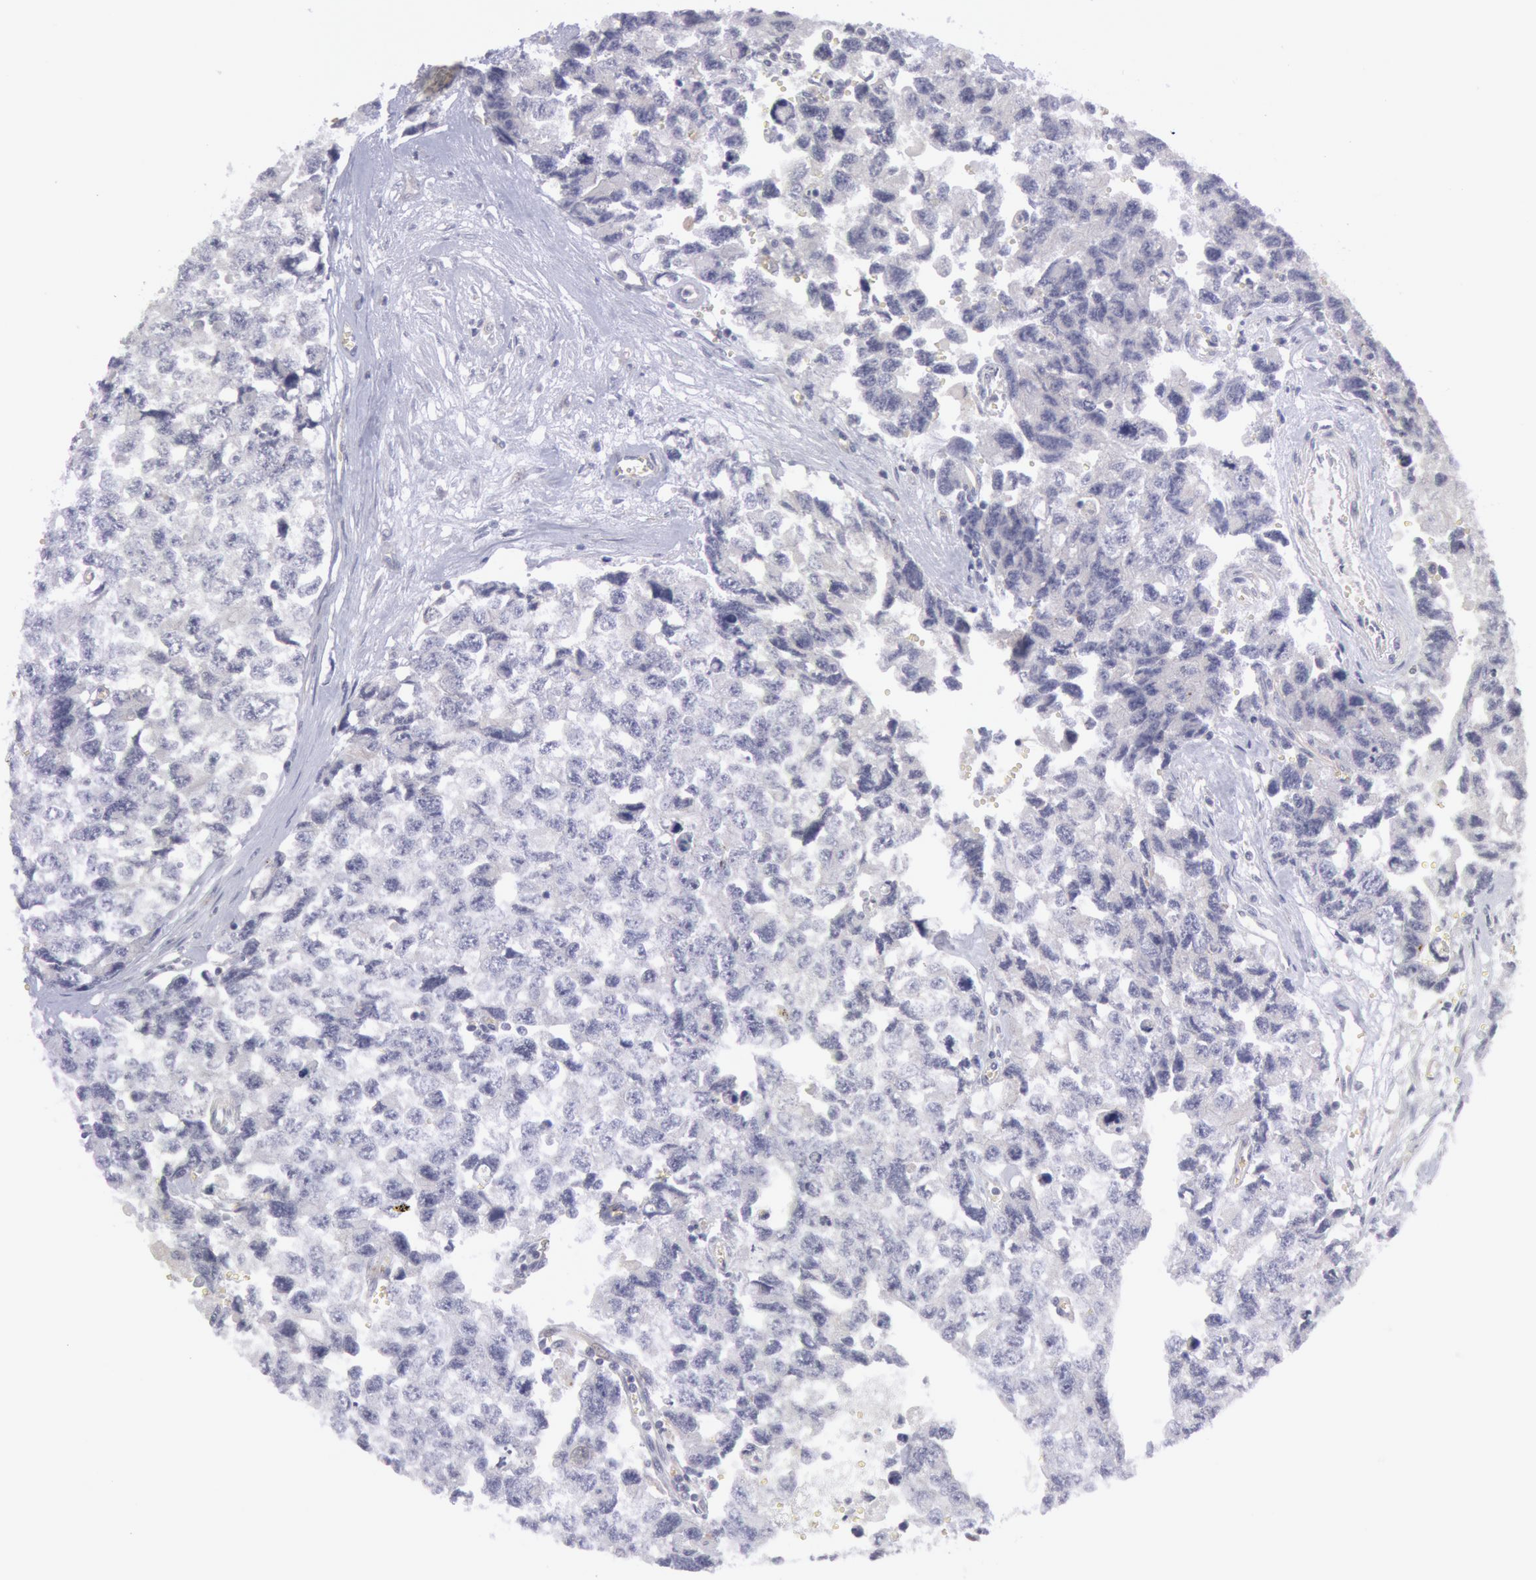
{"staining": {"intensity": "negative", "quantity": "none", "location": "none"}, "tissue": "testis cancer", "cell_type": "Tumor cells", "image_type": "cancer", "snomed": [{"axis": "morphology", "description": "Carcinoma, Embryonal, NOS"}, {"axis": "topography", "description": "Testis"}], "caption": "Tumor cells are negative for protein expression in human testis cancer.", "gene": "IKBKB", "patient": {"sex": "male", "age": 31}}